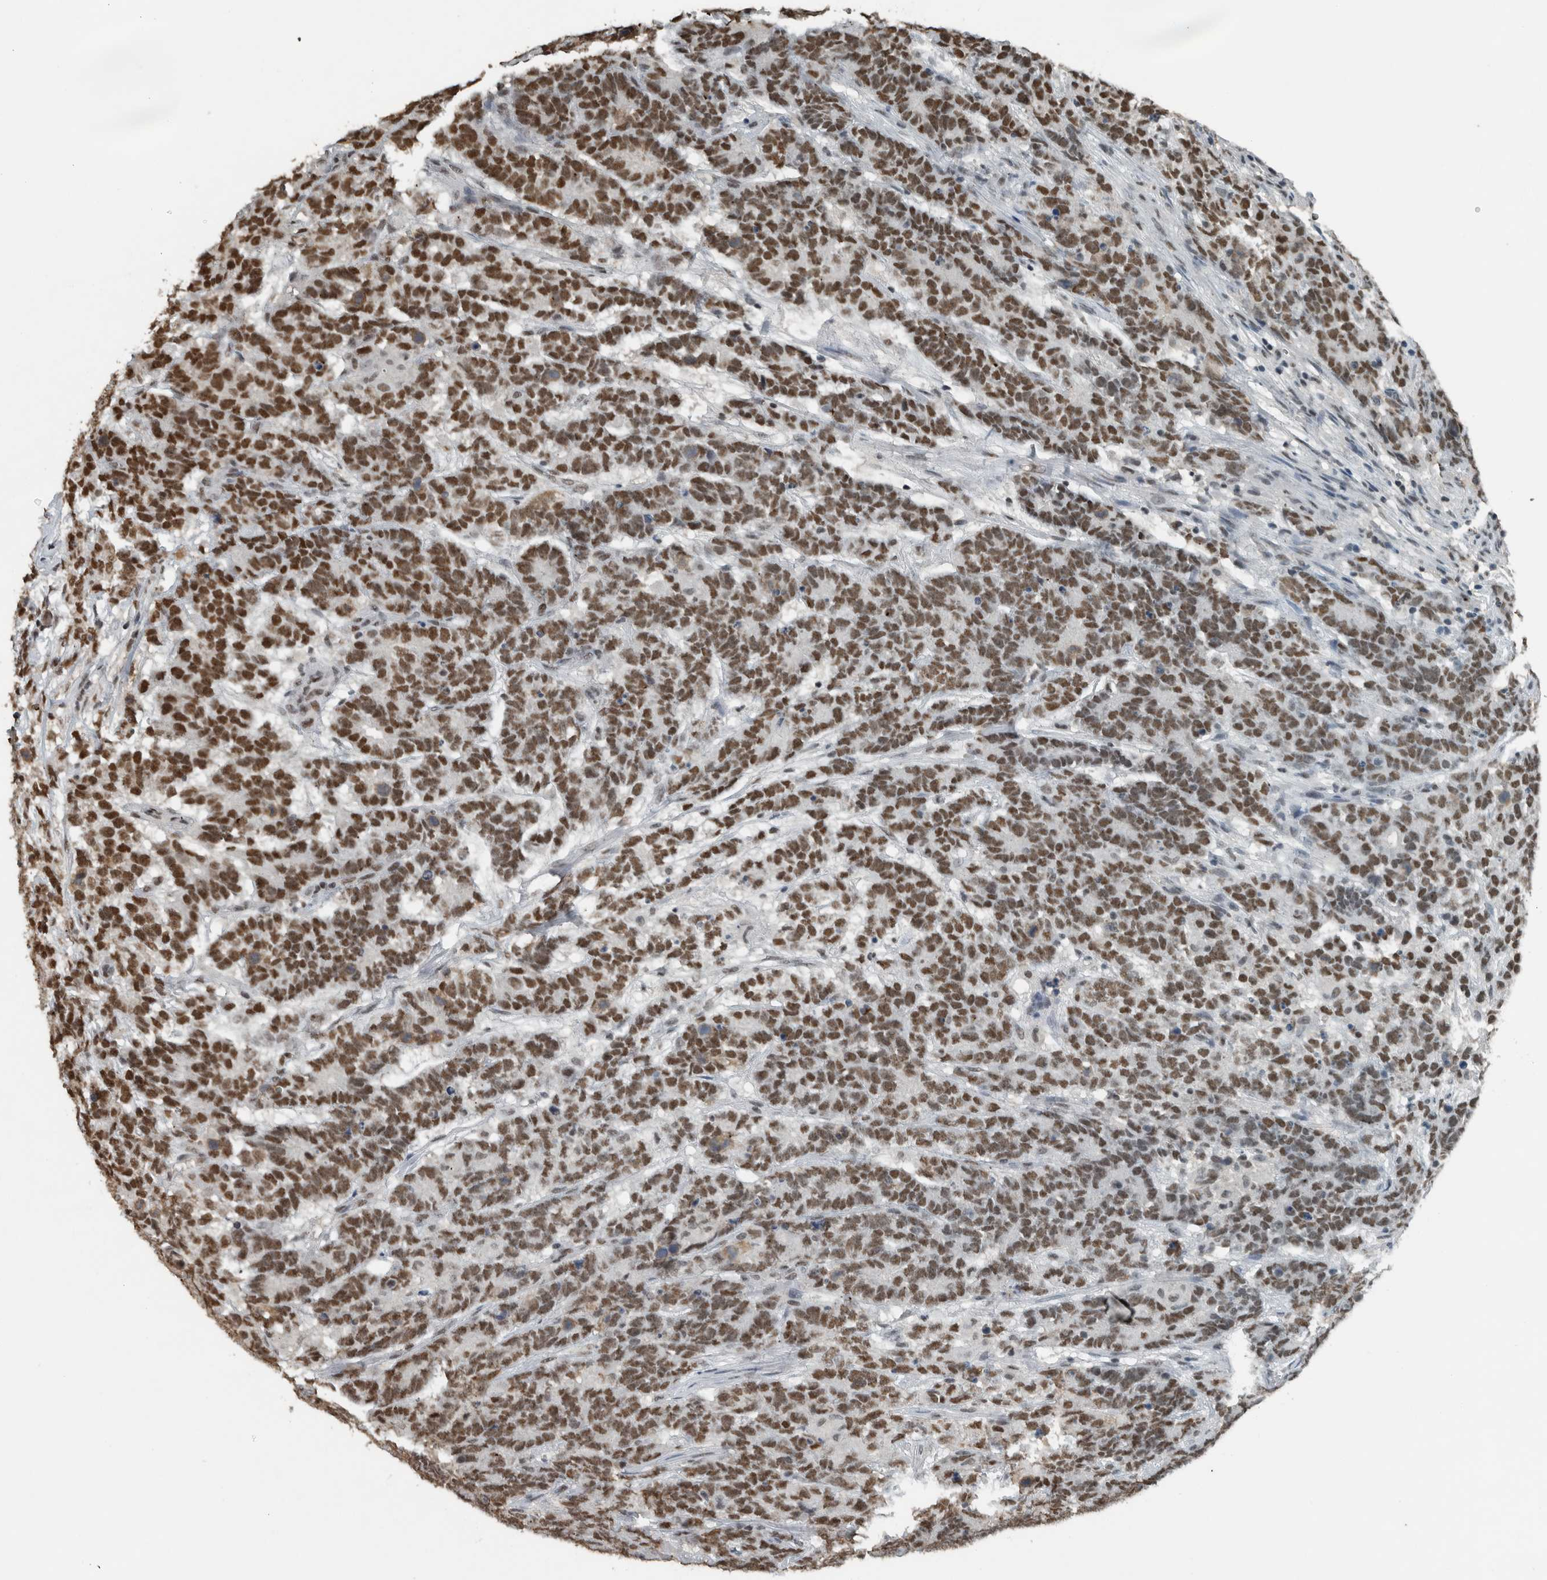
{"staining": {"intensity": "moderate", "quantity": ">75%", "location": "nuclear"}, "tissue": "testis cancer", "cell_type": "Tumor cells", "image_type": "cancer", "snomed": [{"axis": "morphology", "description": "Carcinoma, Embryonal, NOS"}, {"axis": "topography", "description": "Testis"}], "caption": "Immunohistochemistry histopathology image of neoplastic tissue: human testis cancer (embryonal carcinoma) stained using immunohistochemistry (IHC) shows medium levels of moderate protein expression localized specifically in the nuclear of tumor cells, appearing as a nuclear brown color.", "gene": "ZNF24", "patient": {"sex": "male", "age": 26}}